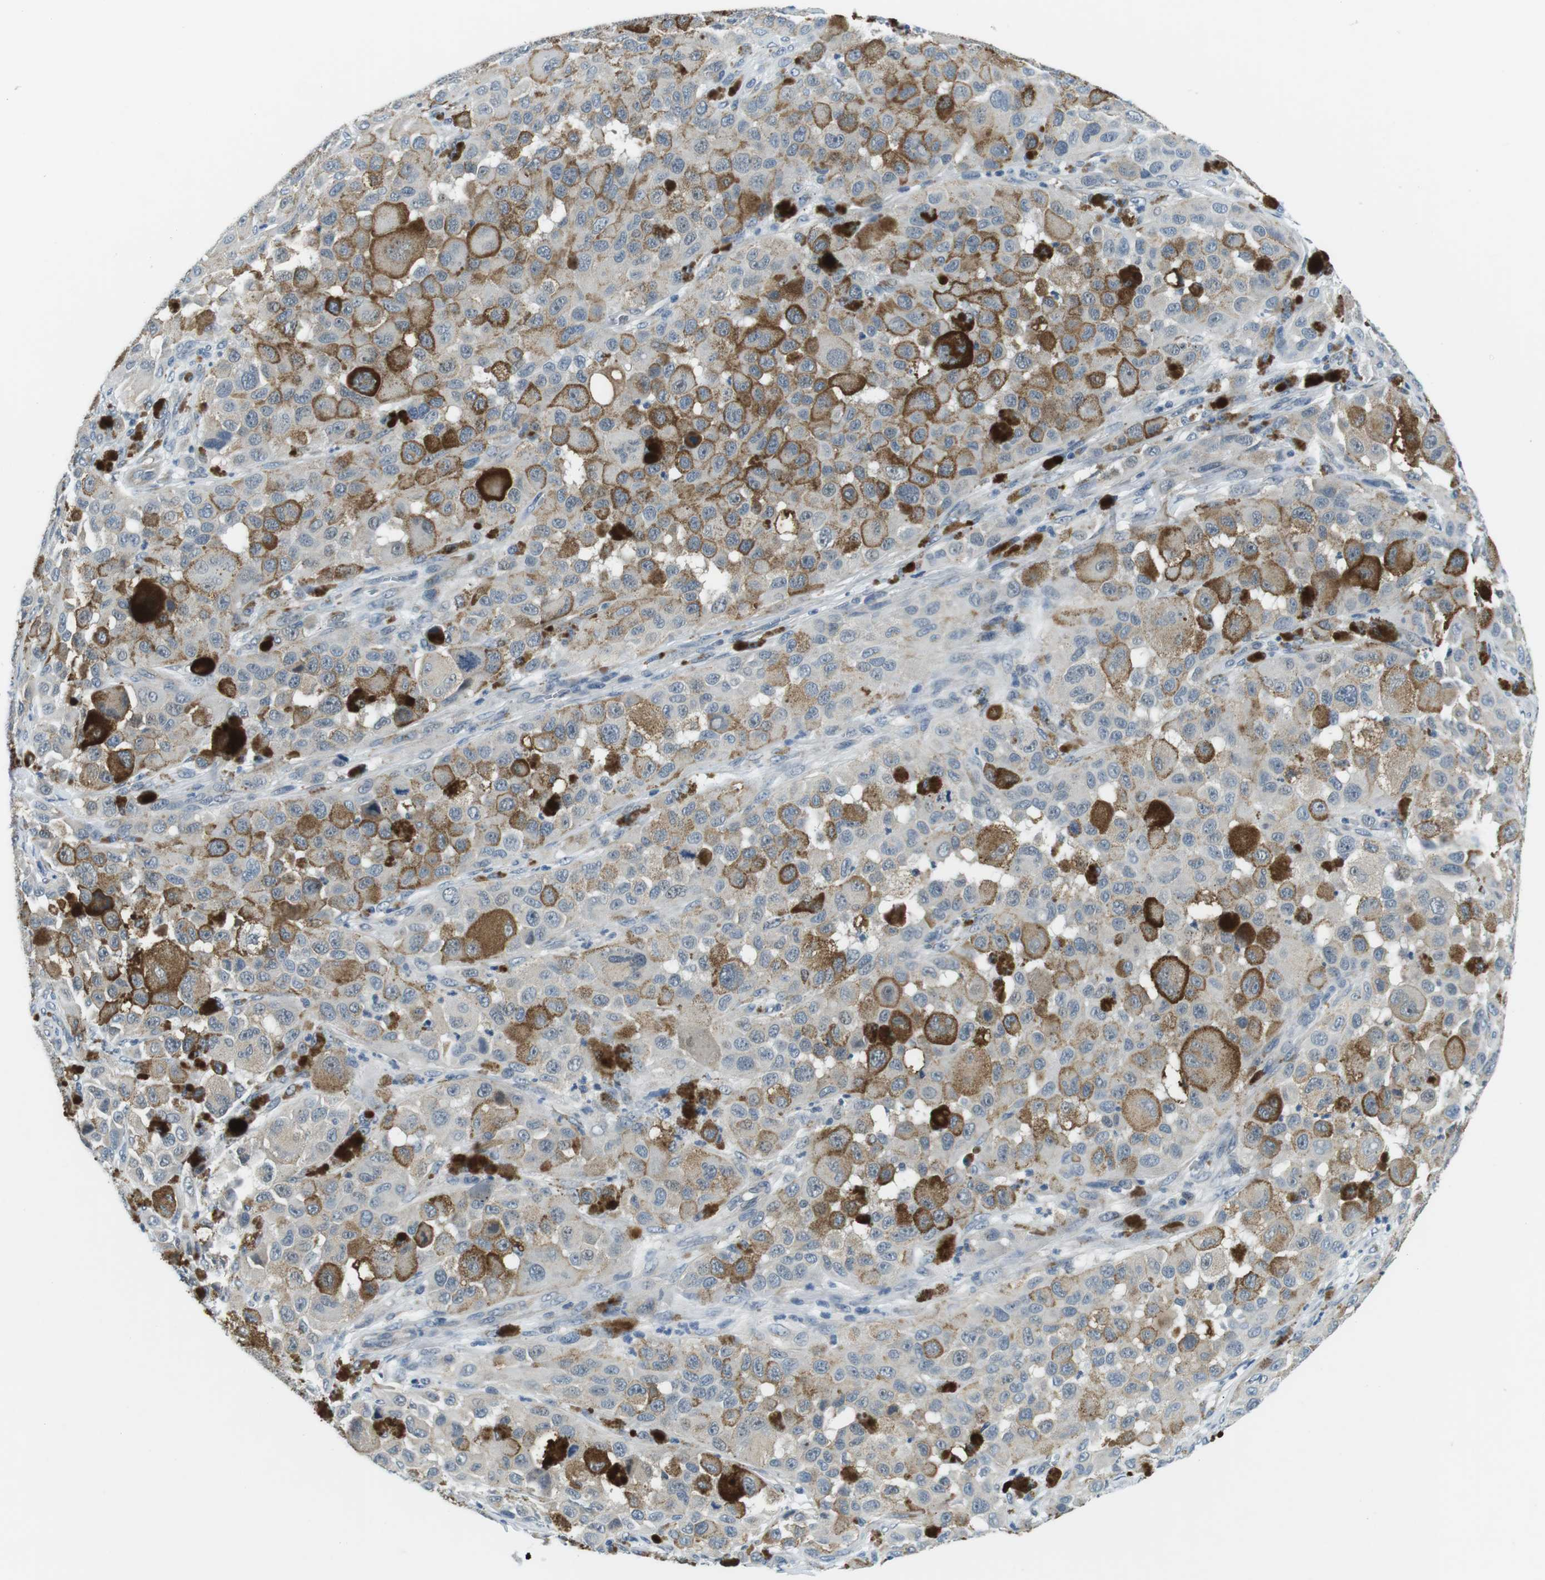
{"staining": {"intensity": "negative", "quantity": "none", "location": "none"}, "tissue": "melanoma", "cell_type": "Tumor cells", "image_type": "cancer", "snomed": [{"axis": "morphology", "description": "Malignant melanoma, NOS"}, {"axis": "topography", "description": "Skin"}], "caption": "The histopathology image reveals no staining of tumor cells in melanoma. The staining is performed using DAB (3,3'-diaminobenzidine) brown chromogen with nuclei counter-stained in using hematoxylin.", "gene": "WSCD1", "patient": {"sex": "male", "age": 96}}